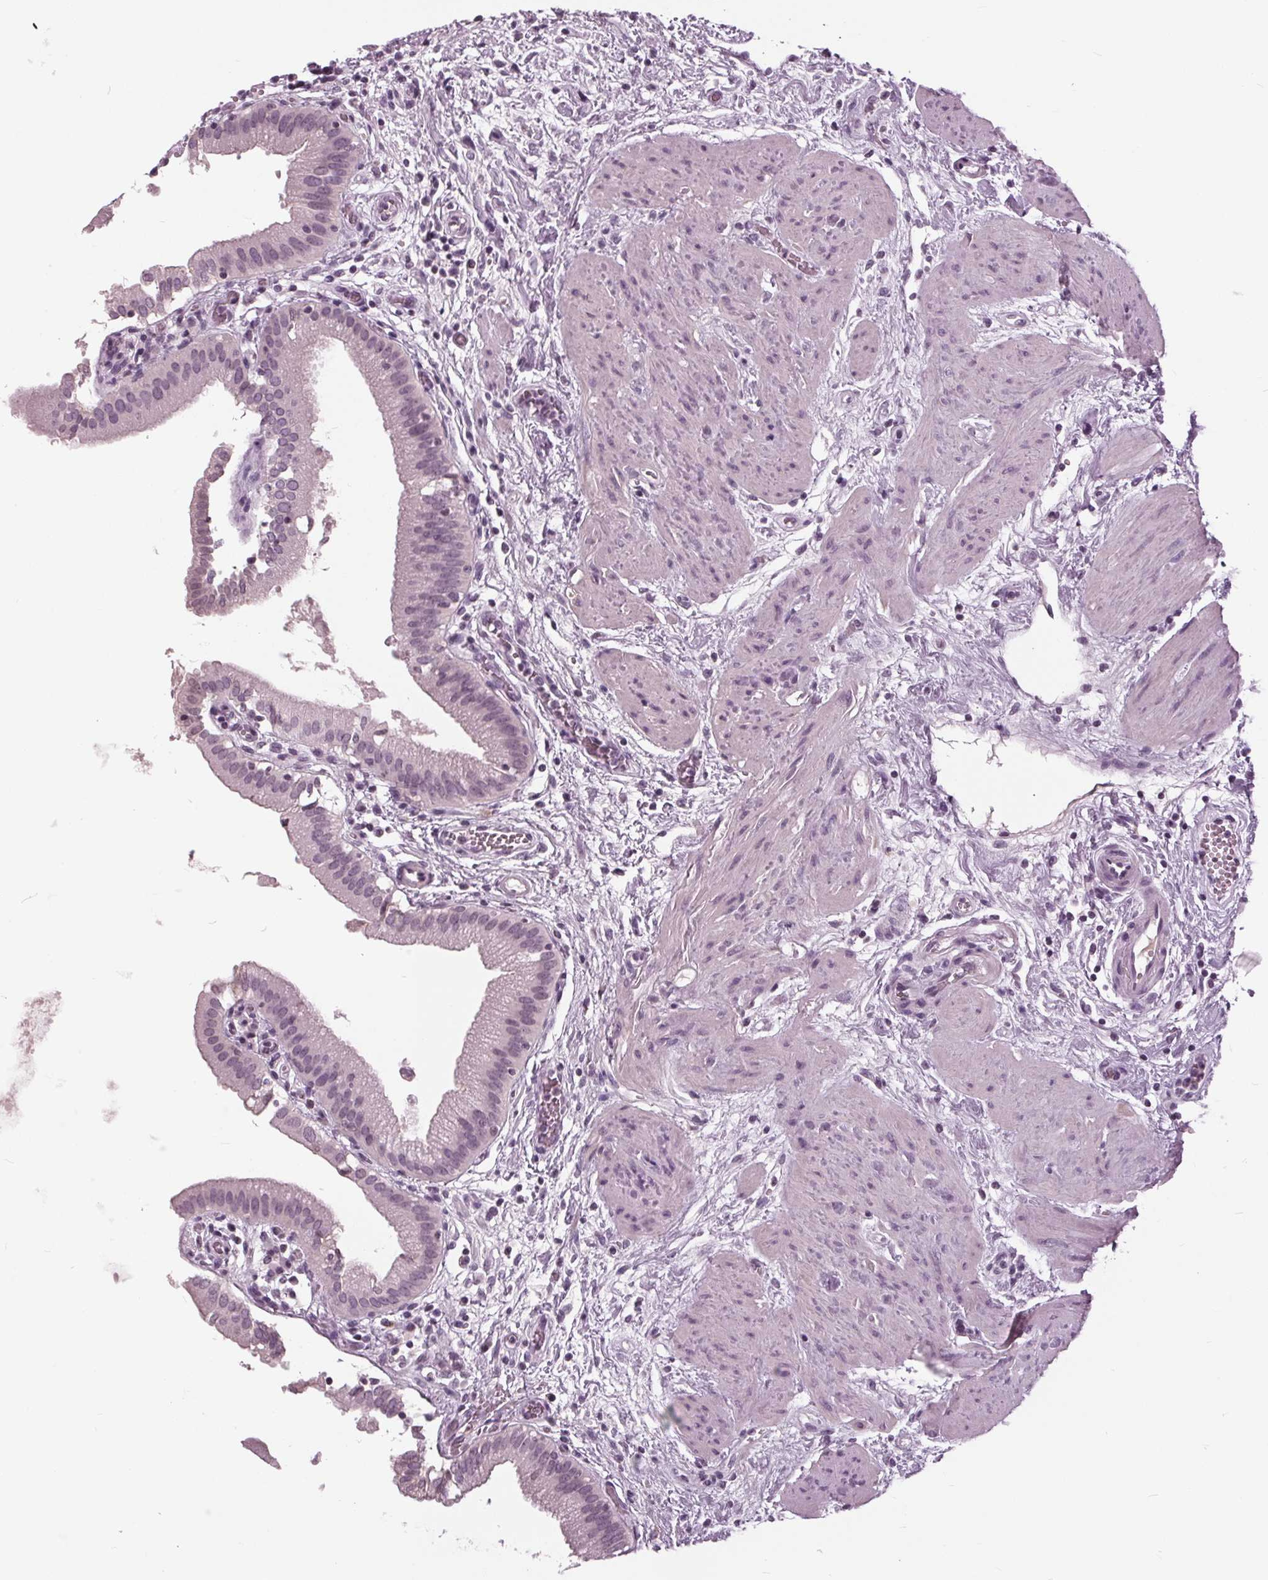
{"staining": {"intensity": "weak", "quantity": "<25%", "location": "cytoplasmic/membranous"}, "tissue": "gallbladder", "cell_type": "Glandular cells", "image_type": "normal", "snomed": [{"axis": "morphology", "description": "Normal tissue, NOS"}, {"axis": "topography", "description": "Gallbladder"}], "caption": "Glandular cells are negative for brown protein staining in unremarkable gallbladder. (DAB IHC, high magnification).", "gene": "SLC9A4", "patient": {"sex": "female", "age": 65}}